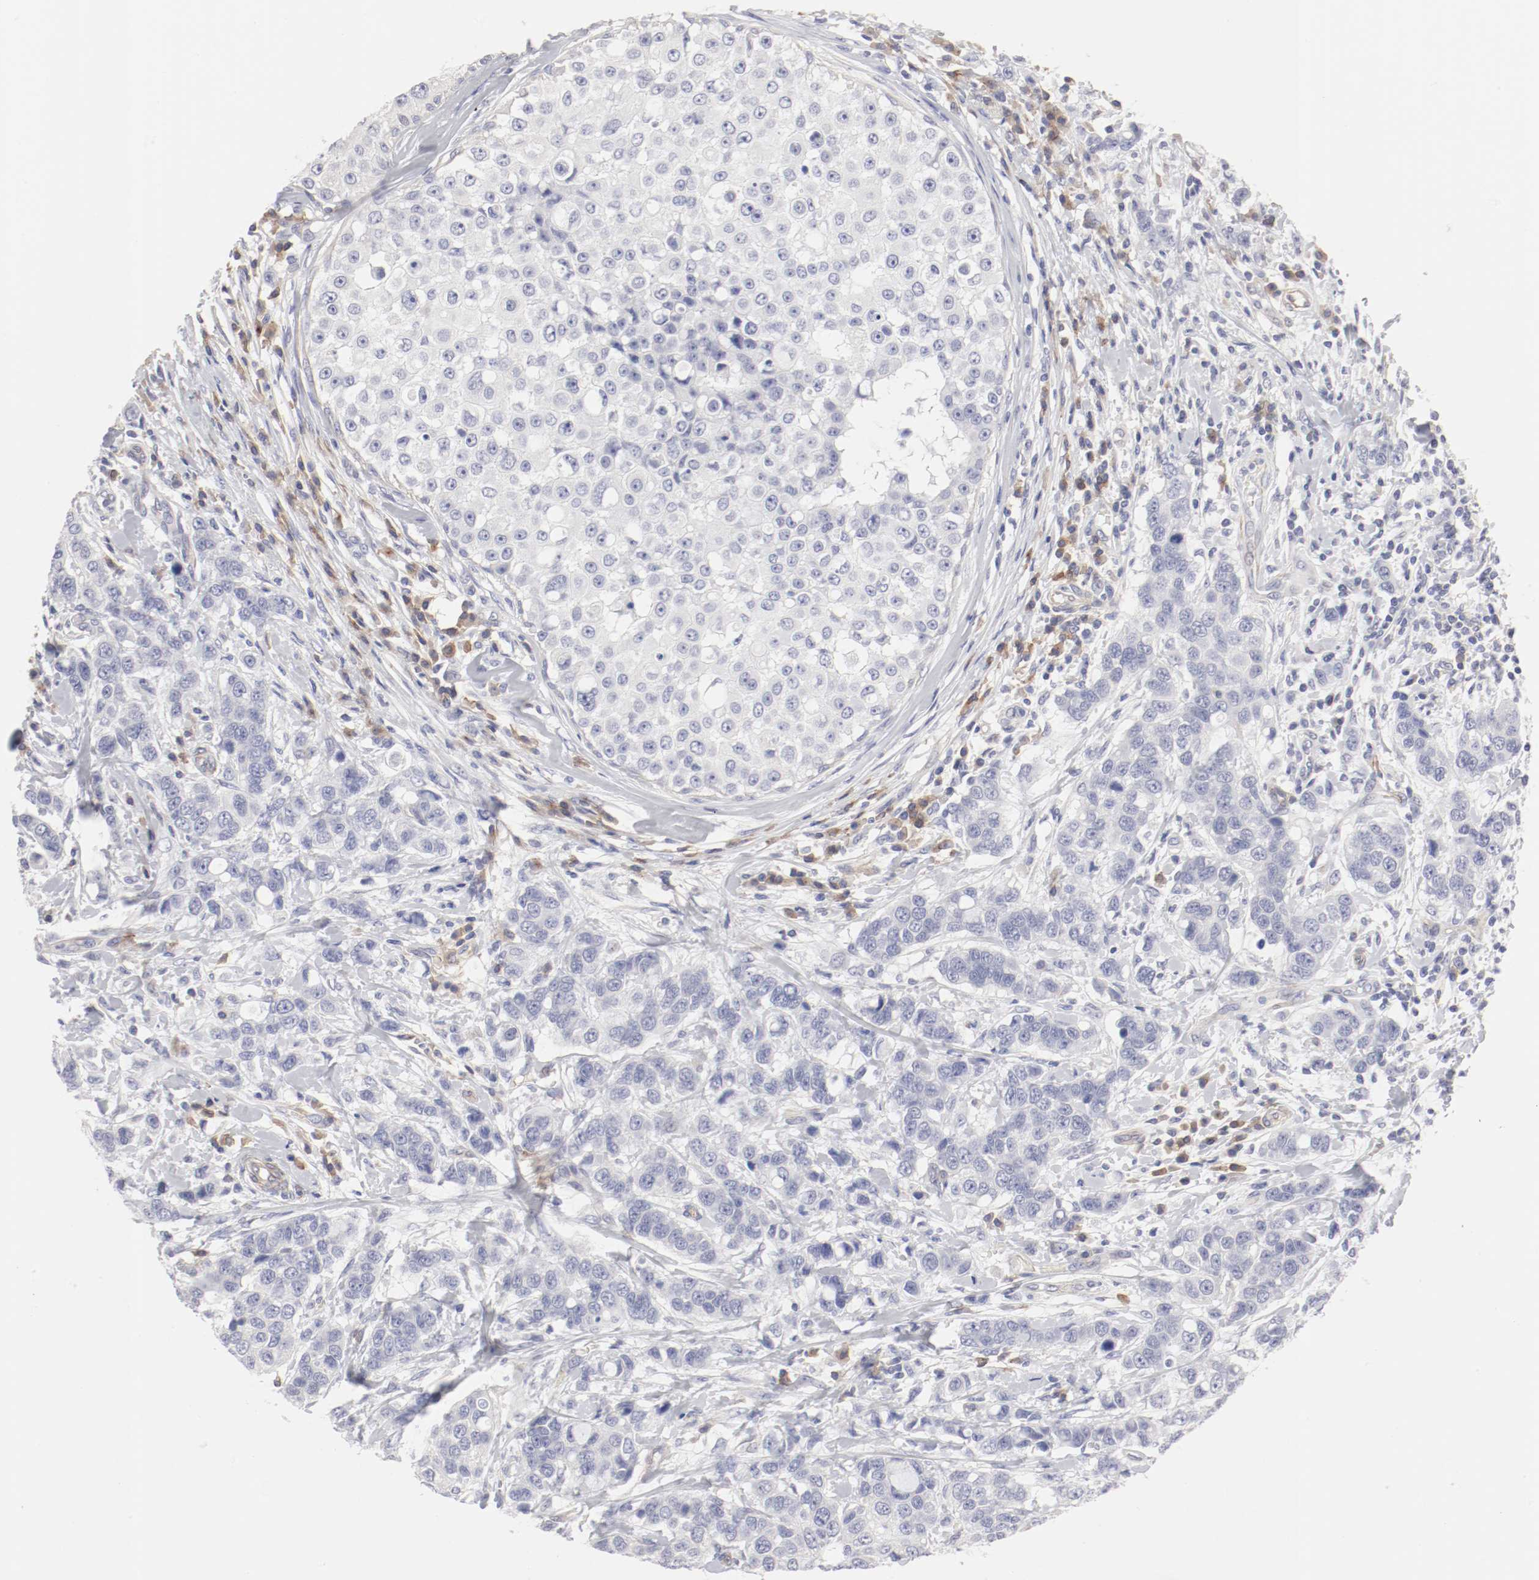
{"staining": {"intensity": "negative", "quantity": "none", "location": "none"}, "tissue": "breast cancer", "cell_type": "Tumor cells", "image_type": "cancer", "snomed": [{"axis": "morphology", "description": "Duct carcinoma"}, {"axis": "topography", "description": "Breast"}], "caption": "Tumor cells are negative for brown protein staining in breast cancer (invasive ductal carcinoma).", "gene": "LAX1", "patient": {"sex": "female", "age": 27}}